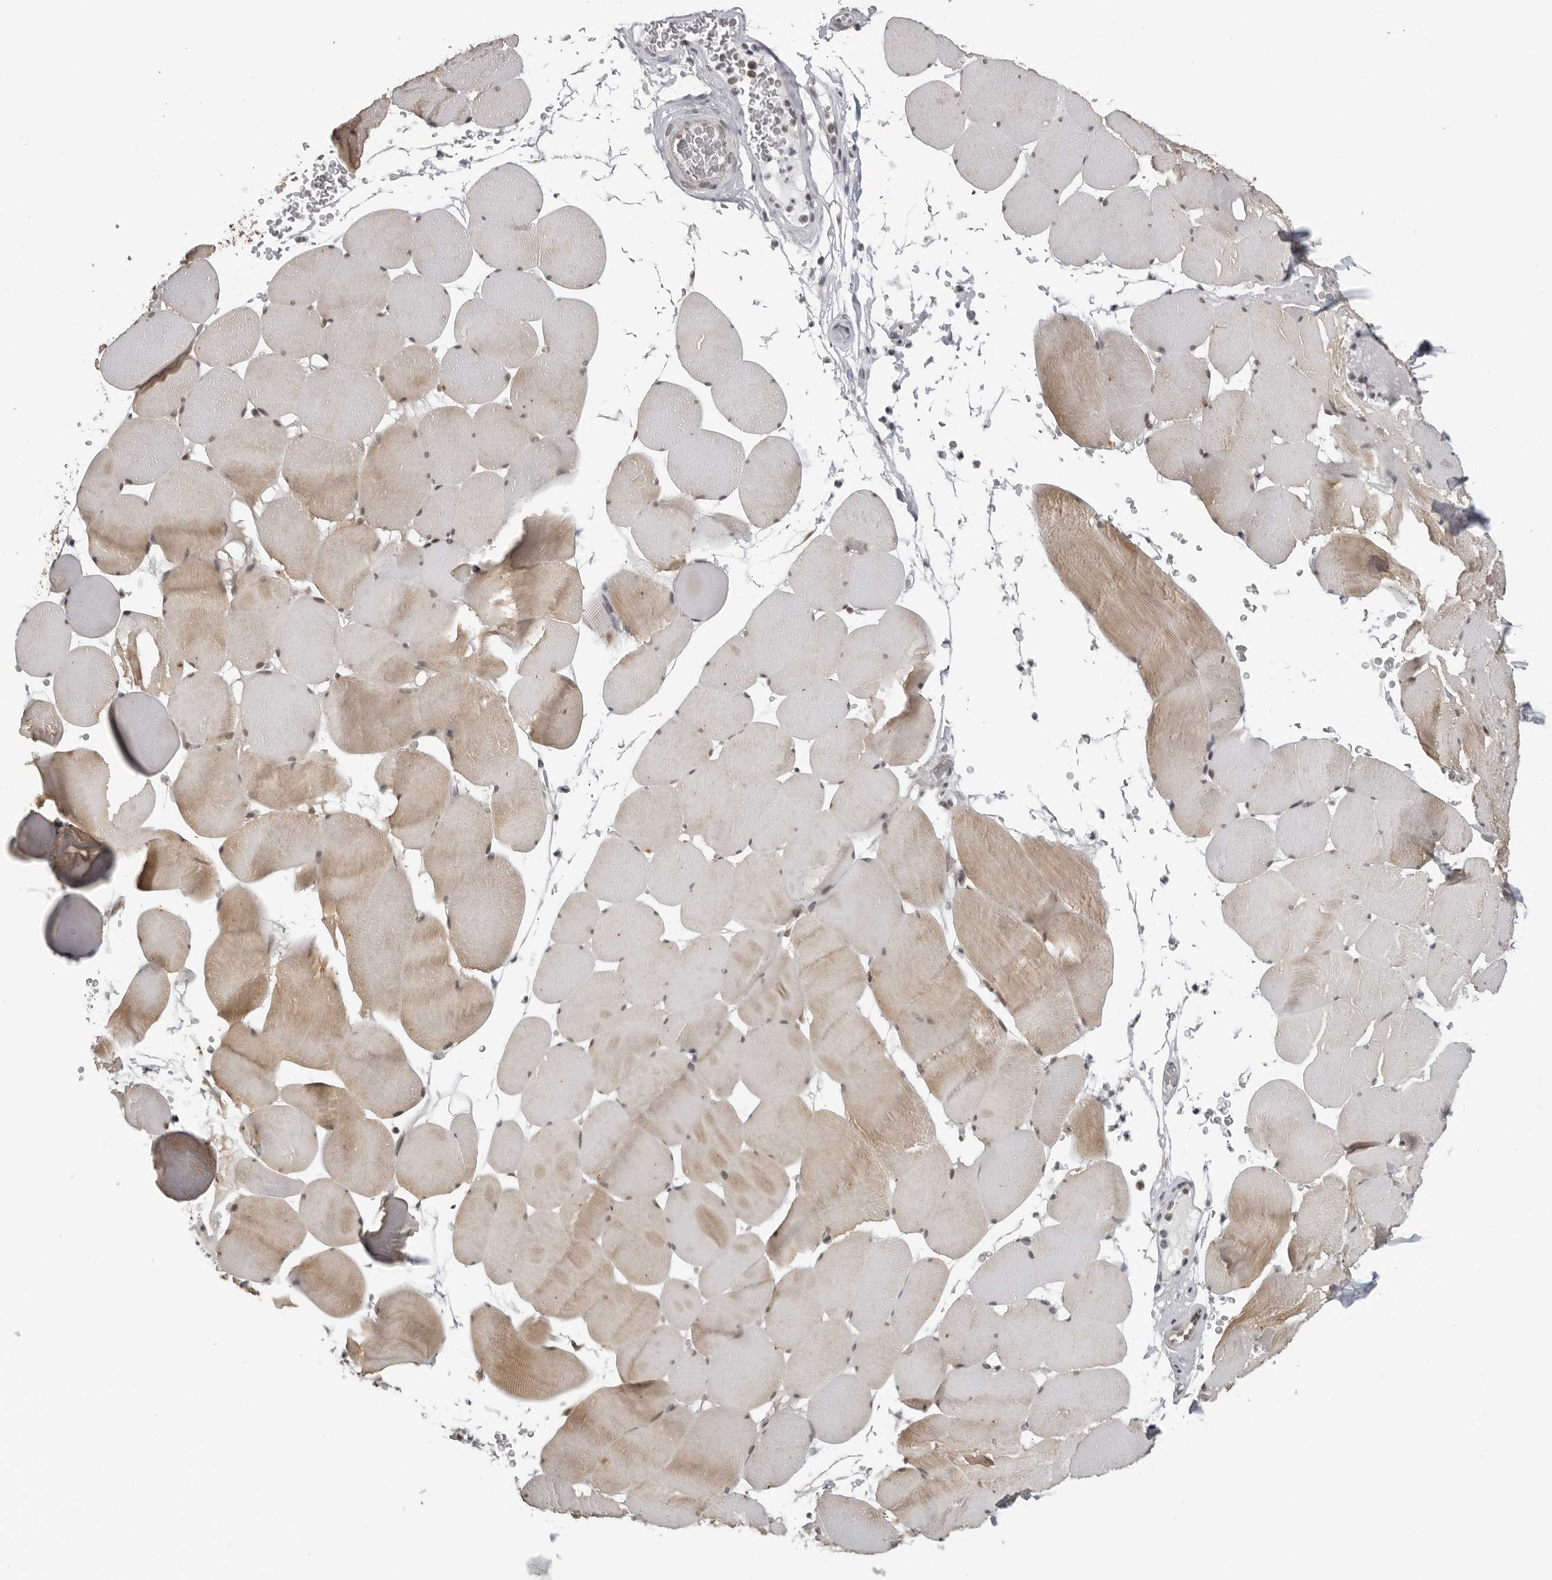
{"staining": {"intensity": "weak", "quantity": "25%-75%", "location": "cytoplasmic/membranous"}, "tissue": "skeletal muscle", "cell_type": "Myocytes", "image_type": "normal", "snomed": [{"axis": "morphology", "description": "Normal tissue, NOS"}, {"axis": "topography", "description": "Skeletal muscle"}], "caption": "Protein positivity by immunohistochemistry reveals weak cytoplasmic/membranous positivity in approximately 25%-75% of myocytes in benign skeletal muscle.", "gene": "MAF", "patient": {"sex": "male", "age": 62}}